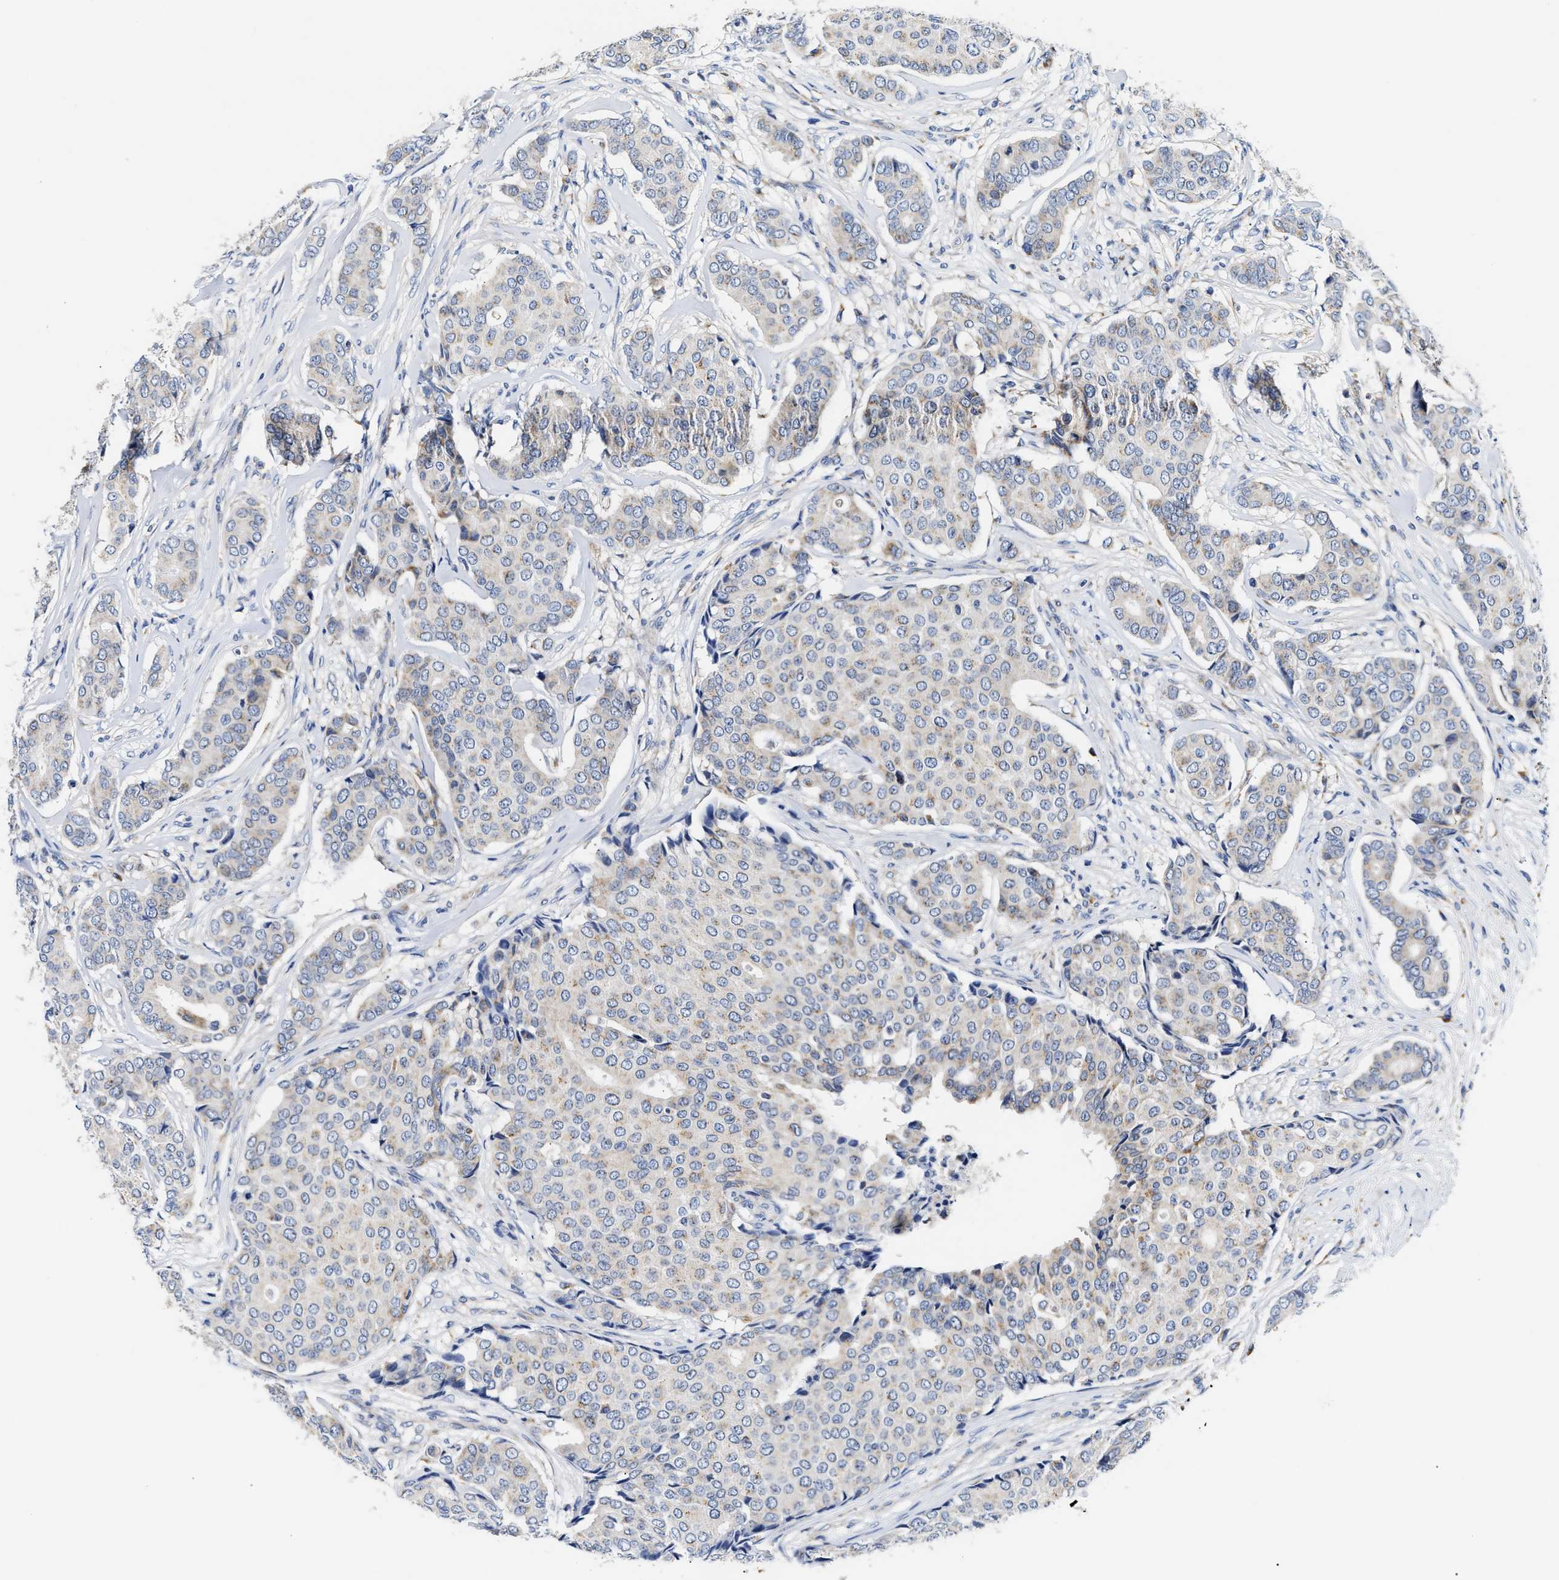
{"staining": {"intensity": "weak", "quantity": "25%-75%", "location": "cytoplasmic/membranous"}, "tissue": "breast cancer", "cell_type": "Tumor cells", "image_type": "cancer", "snomed": [{"axis": "morphology", "description": "Duct carcinoma"}, {"axis": "topography", "description": "Breast"}], "caption": "Protein expression by immunohistochemistry (IHC) reveals weak cytoplasmic/membranous staining in about 25%-75% of tumor cells in breast invasive ductal carcinoma.", "gene": "ACADVL", "patient": {"sex": "female", "age": 75}}